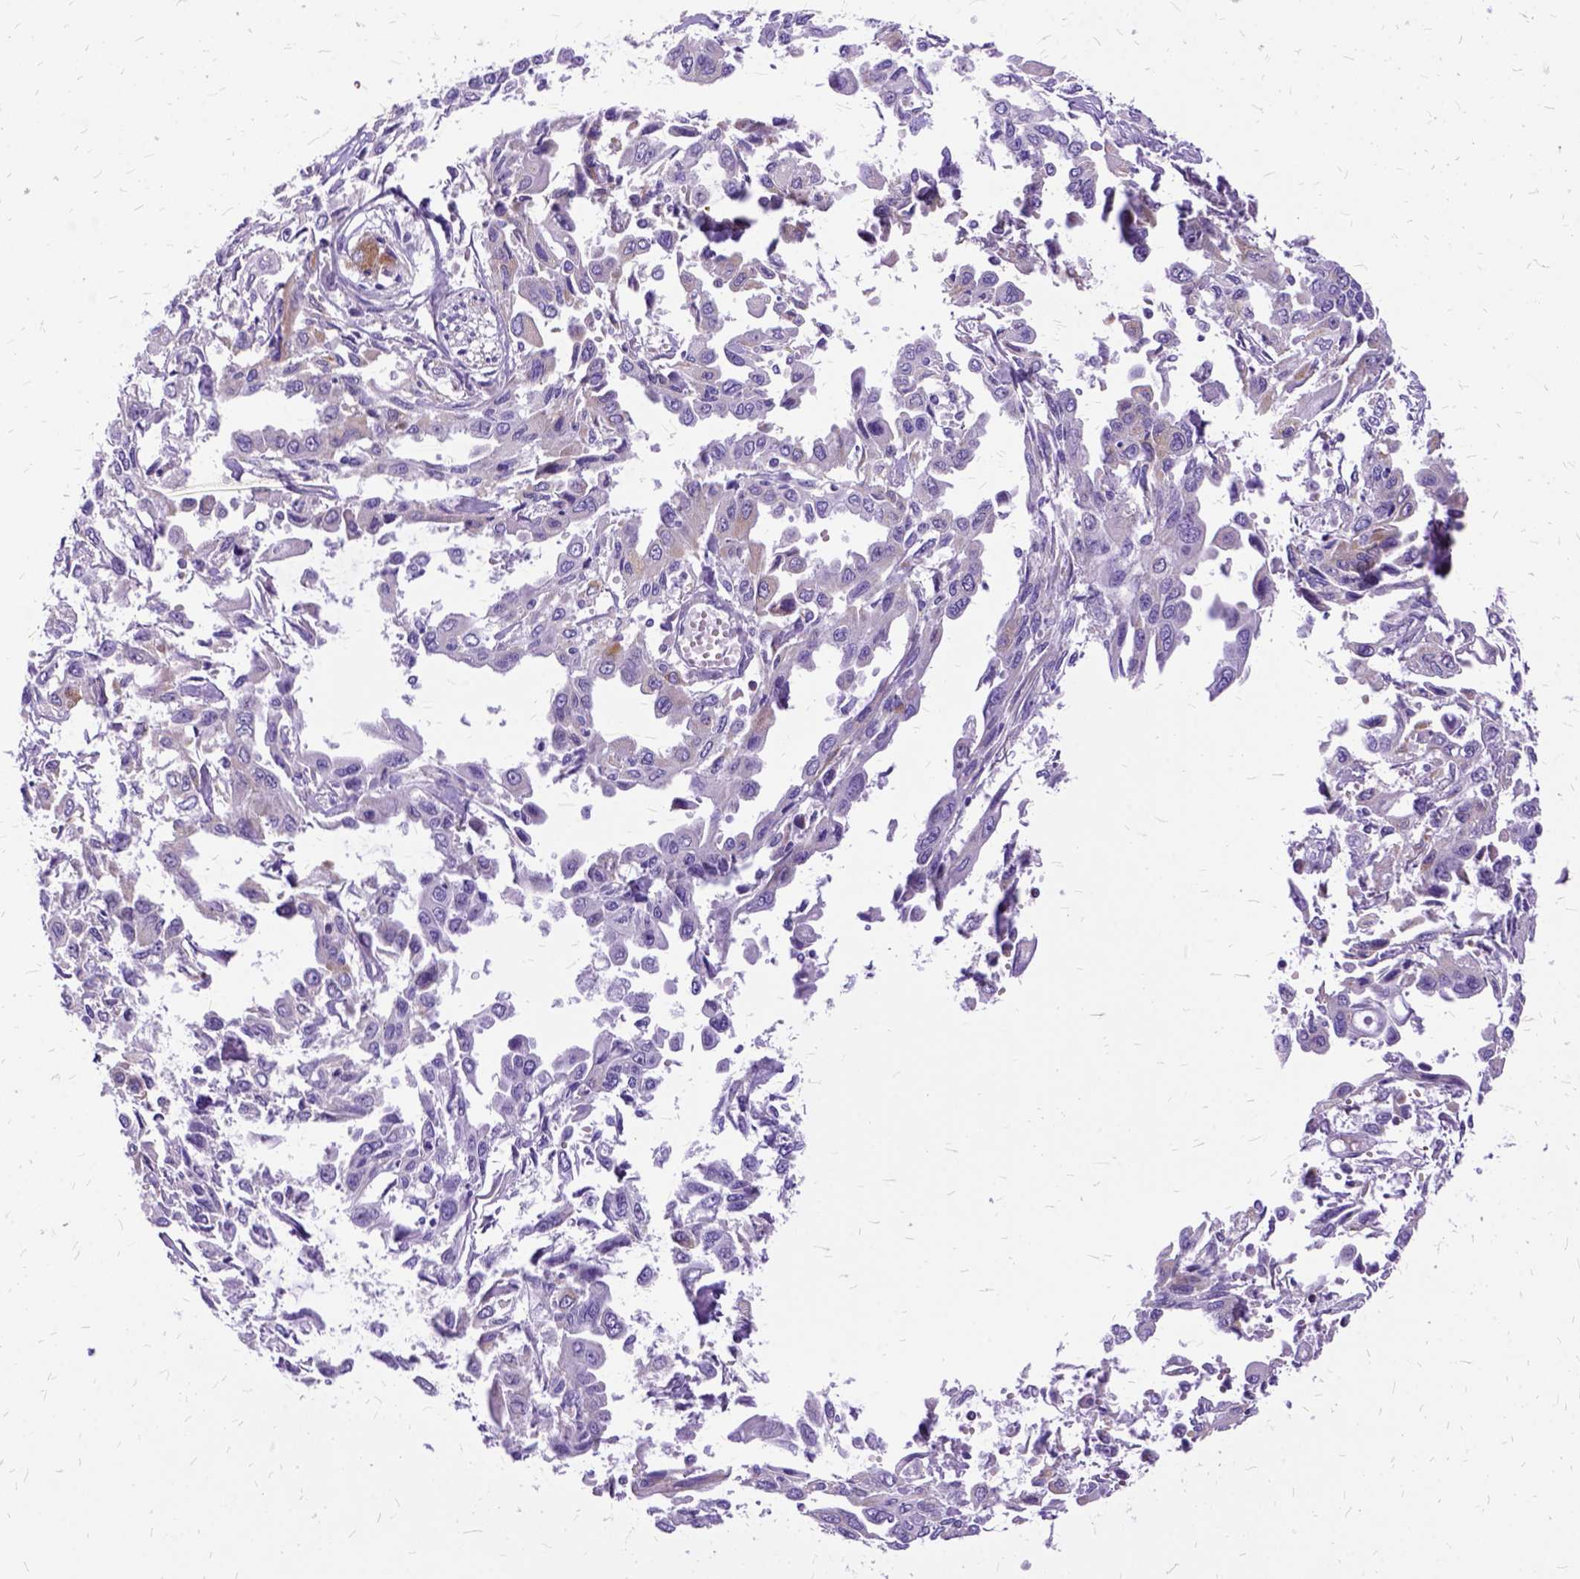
{"staining": {"intensity": "negative", "quantity": "none", "location": "none"}, "tissue": "pancreatic cancer", "cell_type": "Tumor cells", "image_type": "cancer", "snomed": [{"axis": "morphology", "description": "Adenocarcinoma, NOS"}, {"axis": "topography", "description": "Pancreas"}], "caption": "Image shows no protein expression in tumor cells of pancreatic cancer (adenocarcinoma) tissue.", "gene": "OXCT1", "patient": {"sex": "female", "age": 55}}